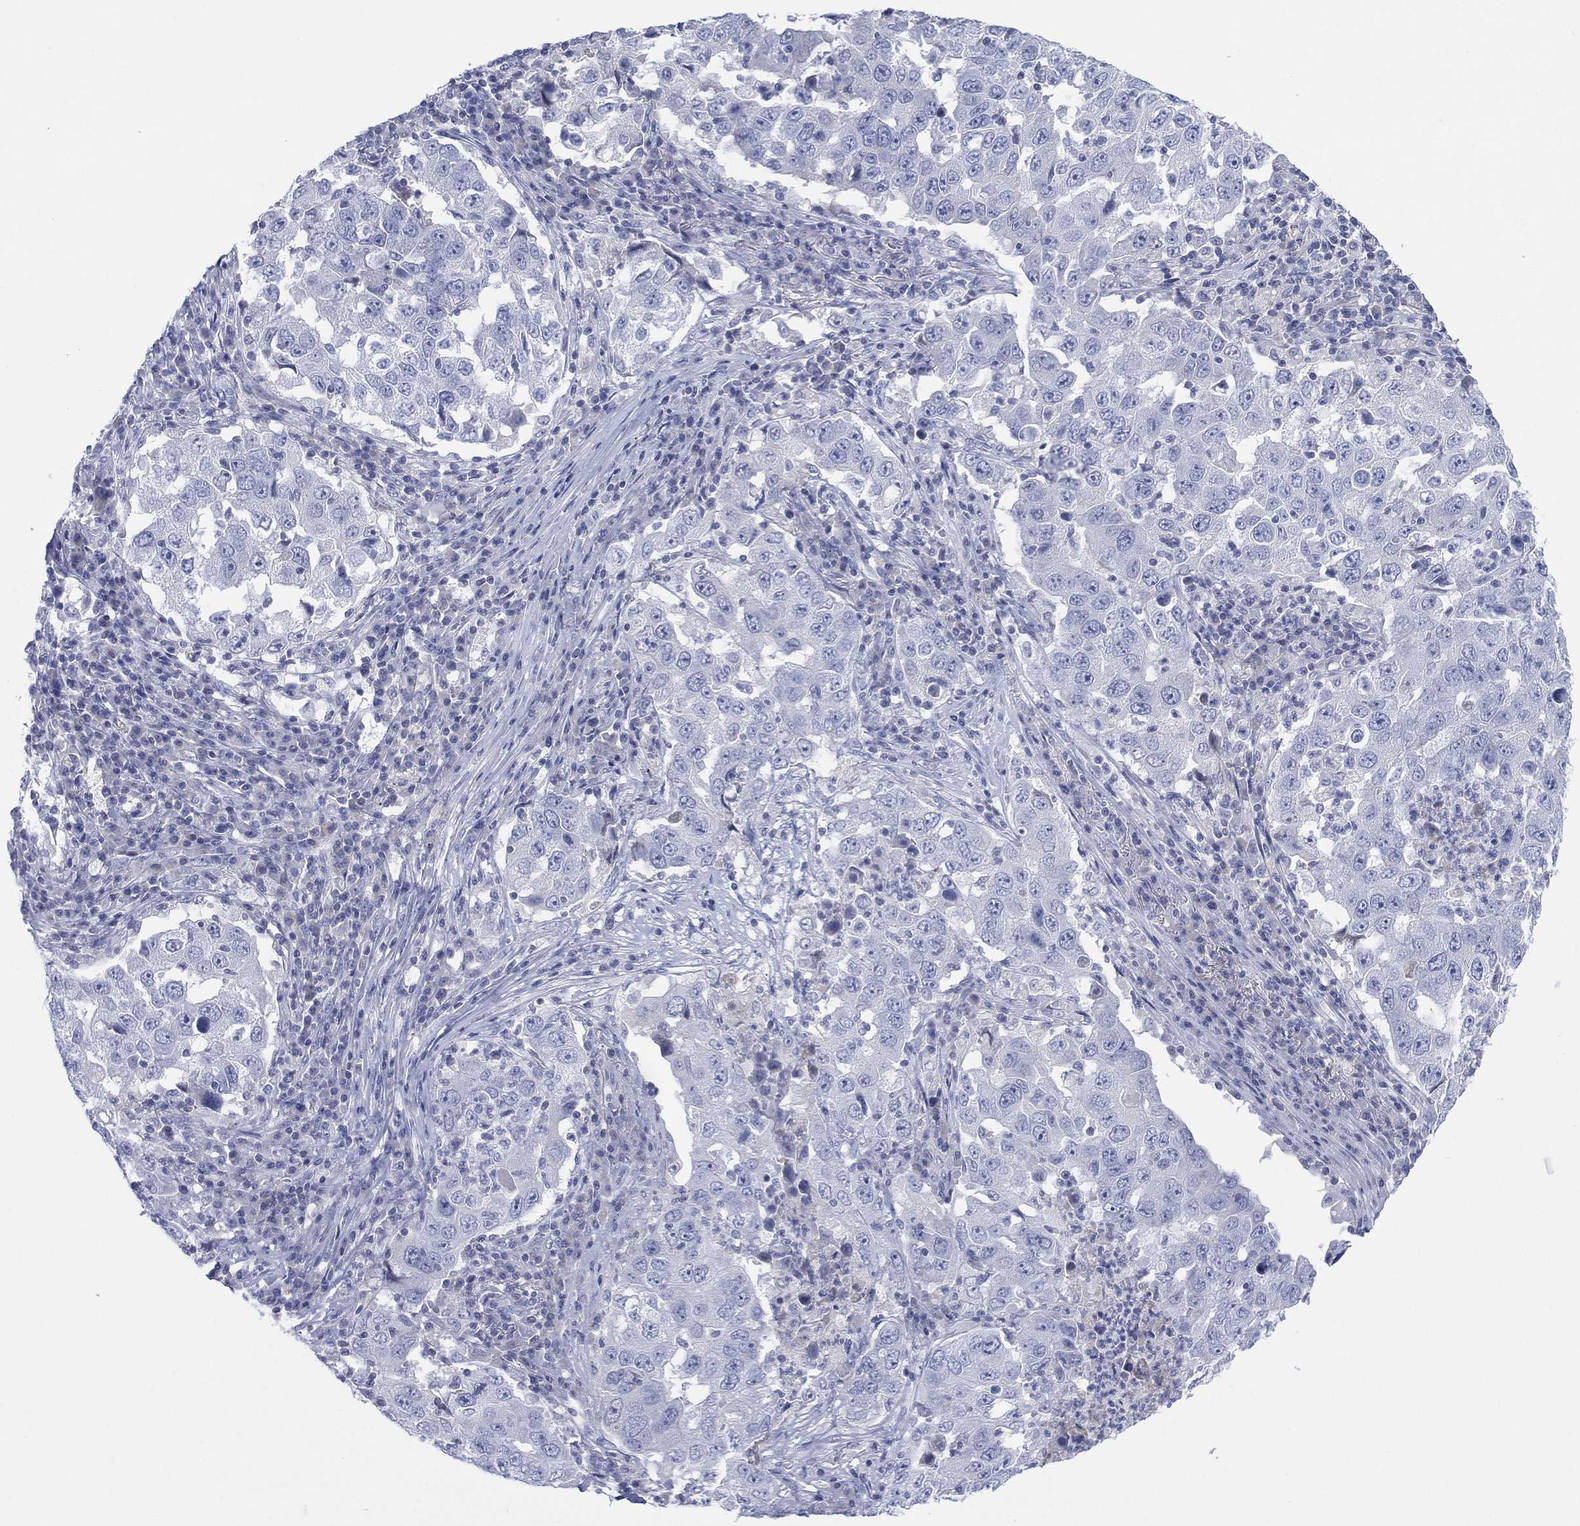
{"staining": {"intensity": "negative", "quantity": "none", "location": "none"}, "tissue": "lung cancer", "cell_type": "Tumor cells", "image_type": "cancer", "snomed": [{"axis": "morphology", "description": "Adenocarcinoma, NOS"}, {"axis": "topography", "description": "Lung"}], "caption": "This image is of adenocarcinoma (lung) stained with immunohistochemistry (IHC) to label a protein in brown with the nuclei are counter-stained blue. There is no expression in tumor cells.", "gene": "SEPTIN1", "patient": {"sex": "male", "age": 73}}